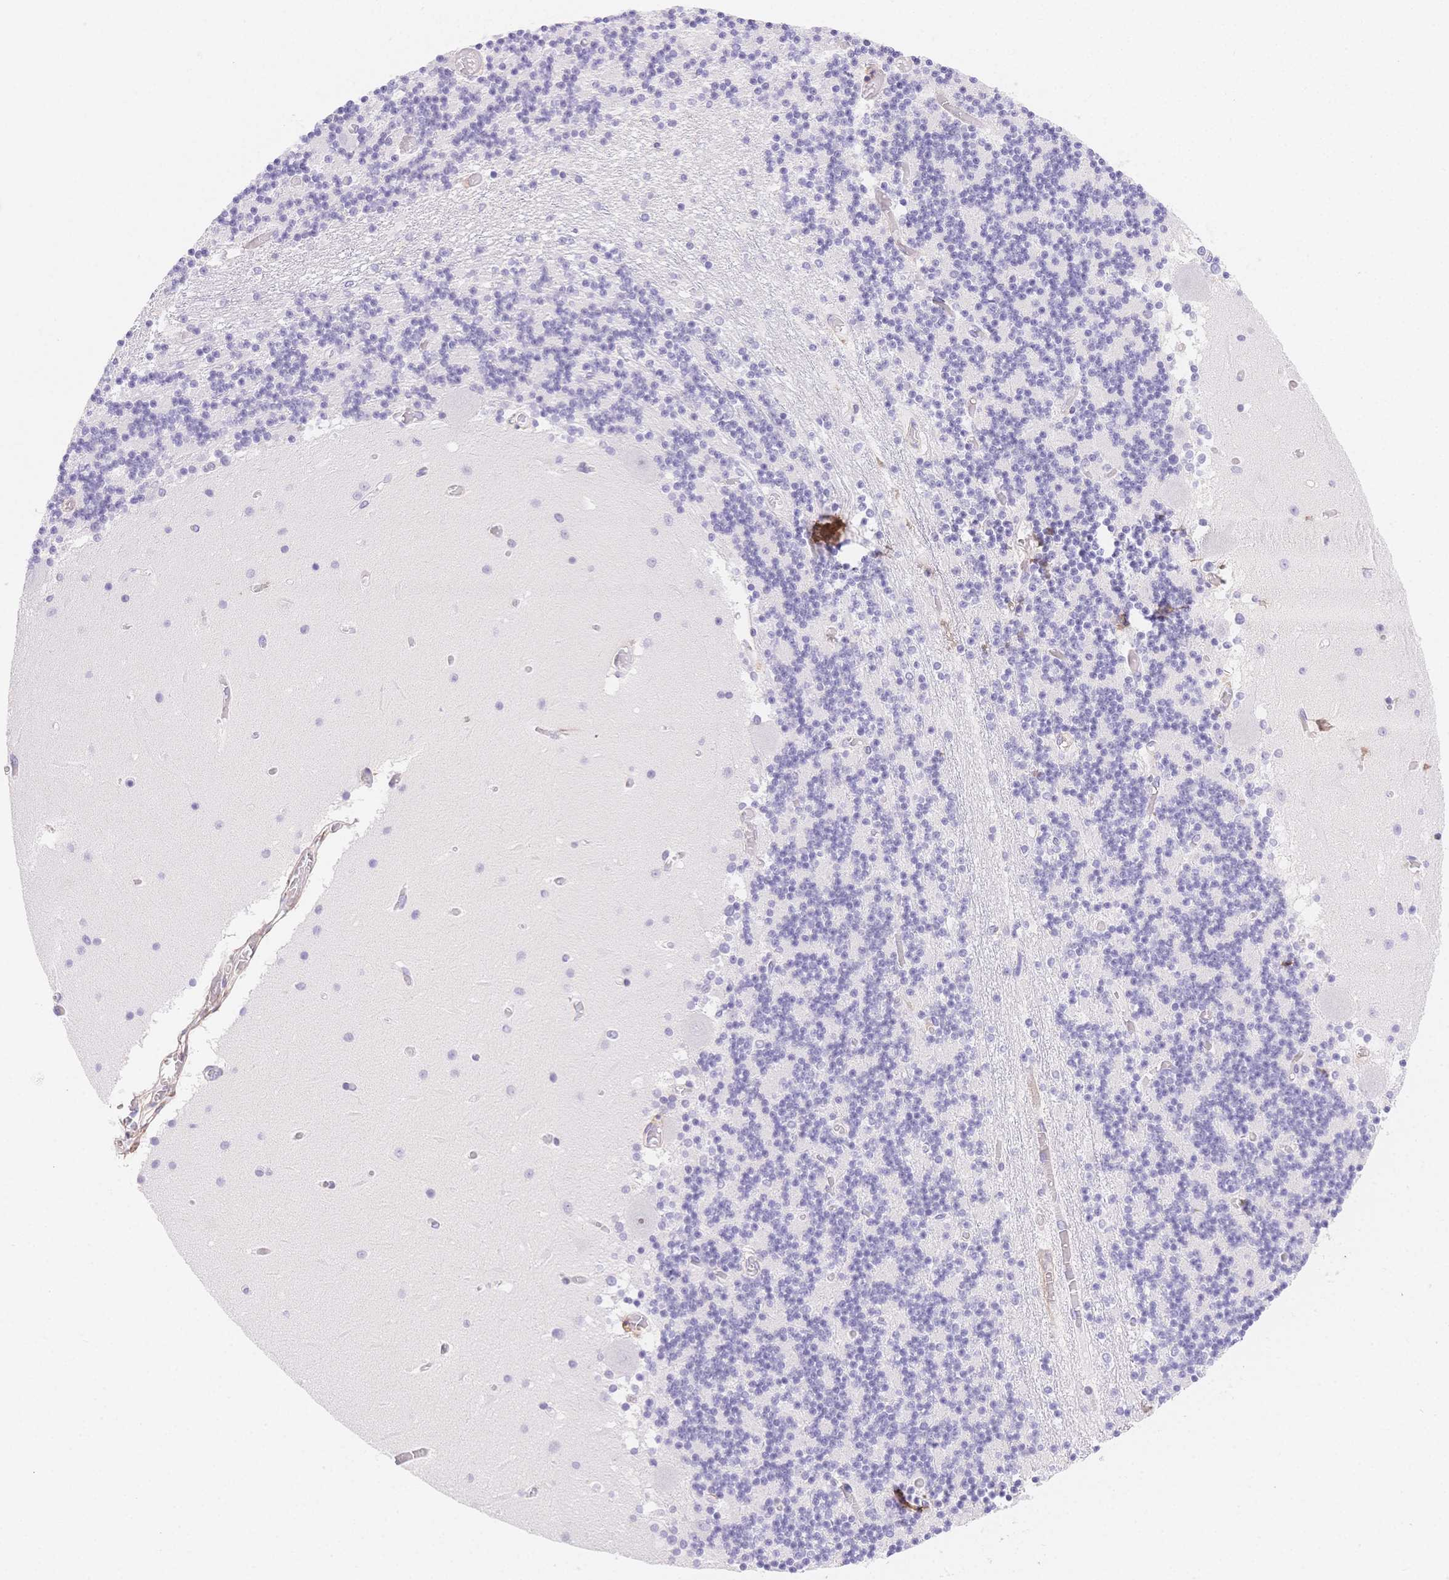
{"staining": {"intensity": "negative", "quantity": "none", "location": "none"}, "tissue": "cerebellum", "cell_type": "Cells in granular layer", "image_type": "normal", "snomed": [{"axis": "morphology", "description": "Normal tissue, NOS"}, {"axis": "topography", "description": "Cerebellum"}], "caption": "Image shows no protein positivity in cells in granular layer of normal cerebellum.", "gene": "PDZD2", "patient": {"sex": "female", "age": 28}}